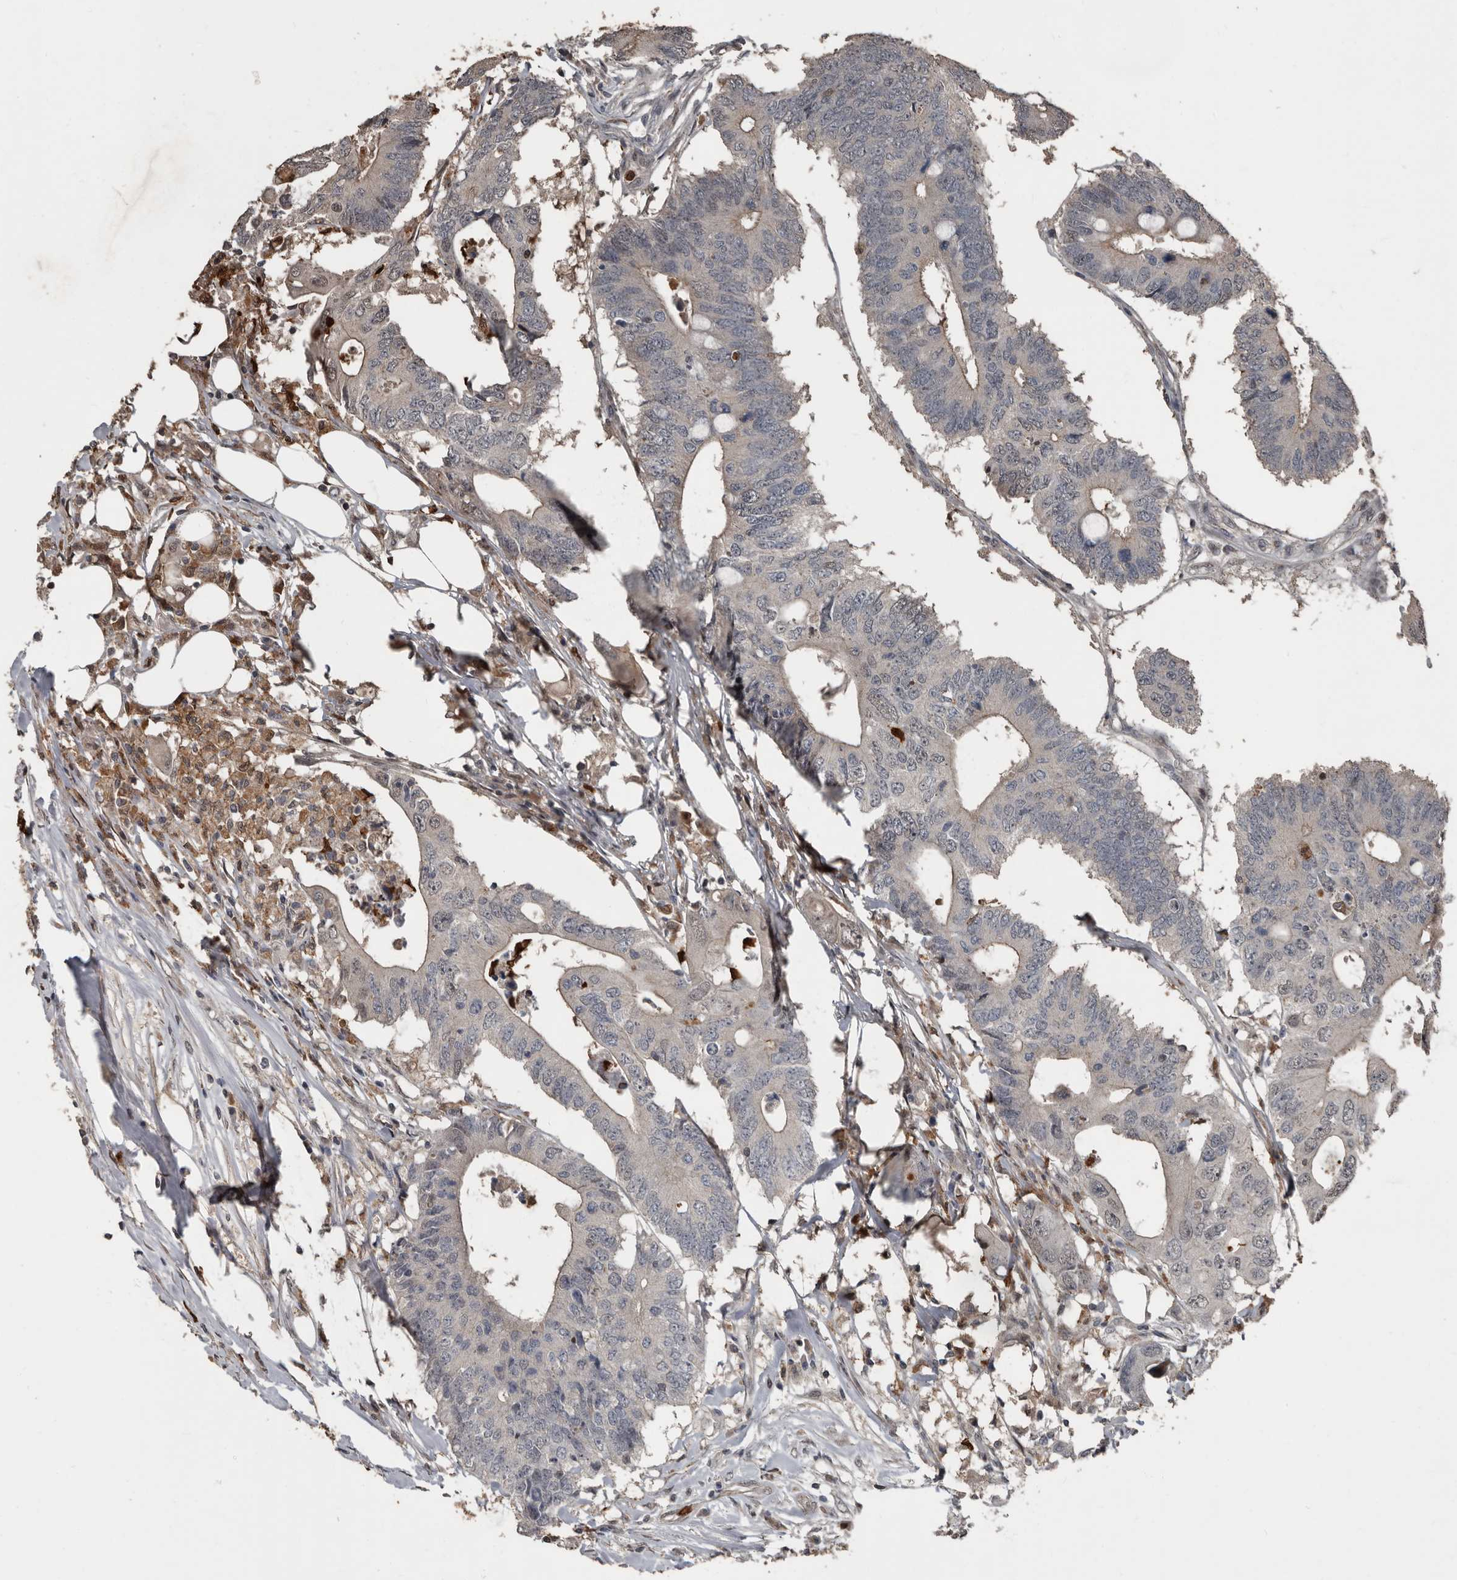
{"staining": {"intensity": "weak", "quantity": "<25%", "location": "cytoplasmic/membranous,nuclear"}, "tissue": "colorectal cancer", "cell_type": "Tumor cells", "image_type": "cancer", "snomed": [{"axis": "morphology", "description": "Adenocarcinoma, NOS"}, {"axis": "topography", "description": "Colon"}], "caption": "Immunohistochemical staining of colorectal adenocarcinoma exhibits no significant expression in tumor cells.", "gene": "FSBP", "patient": {"sex": "male", "age": 71}}